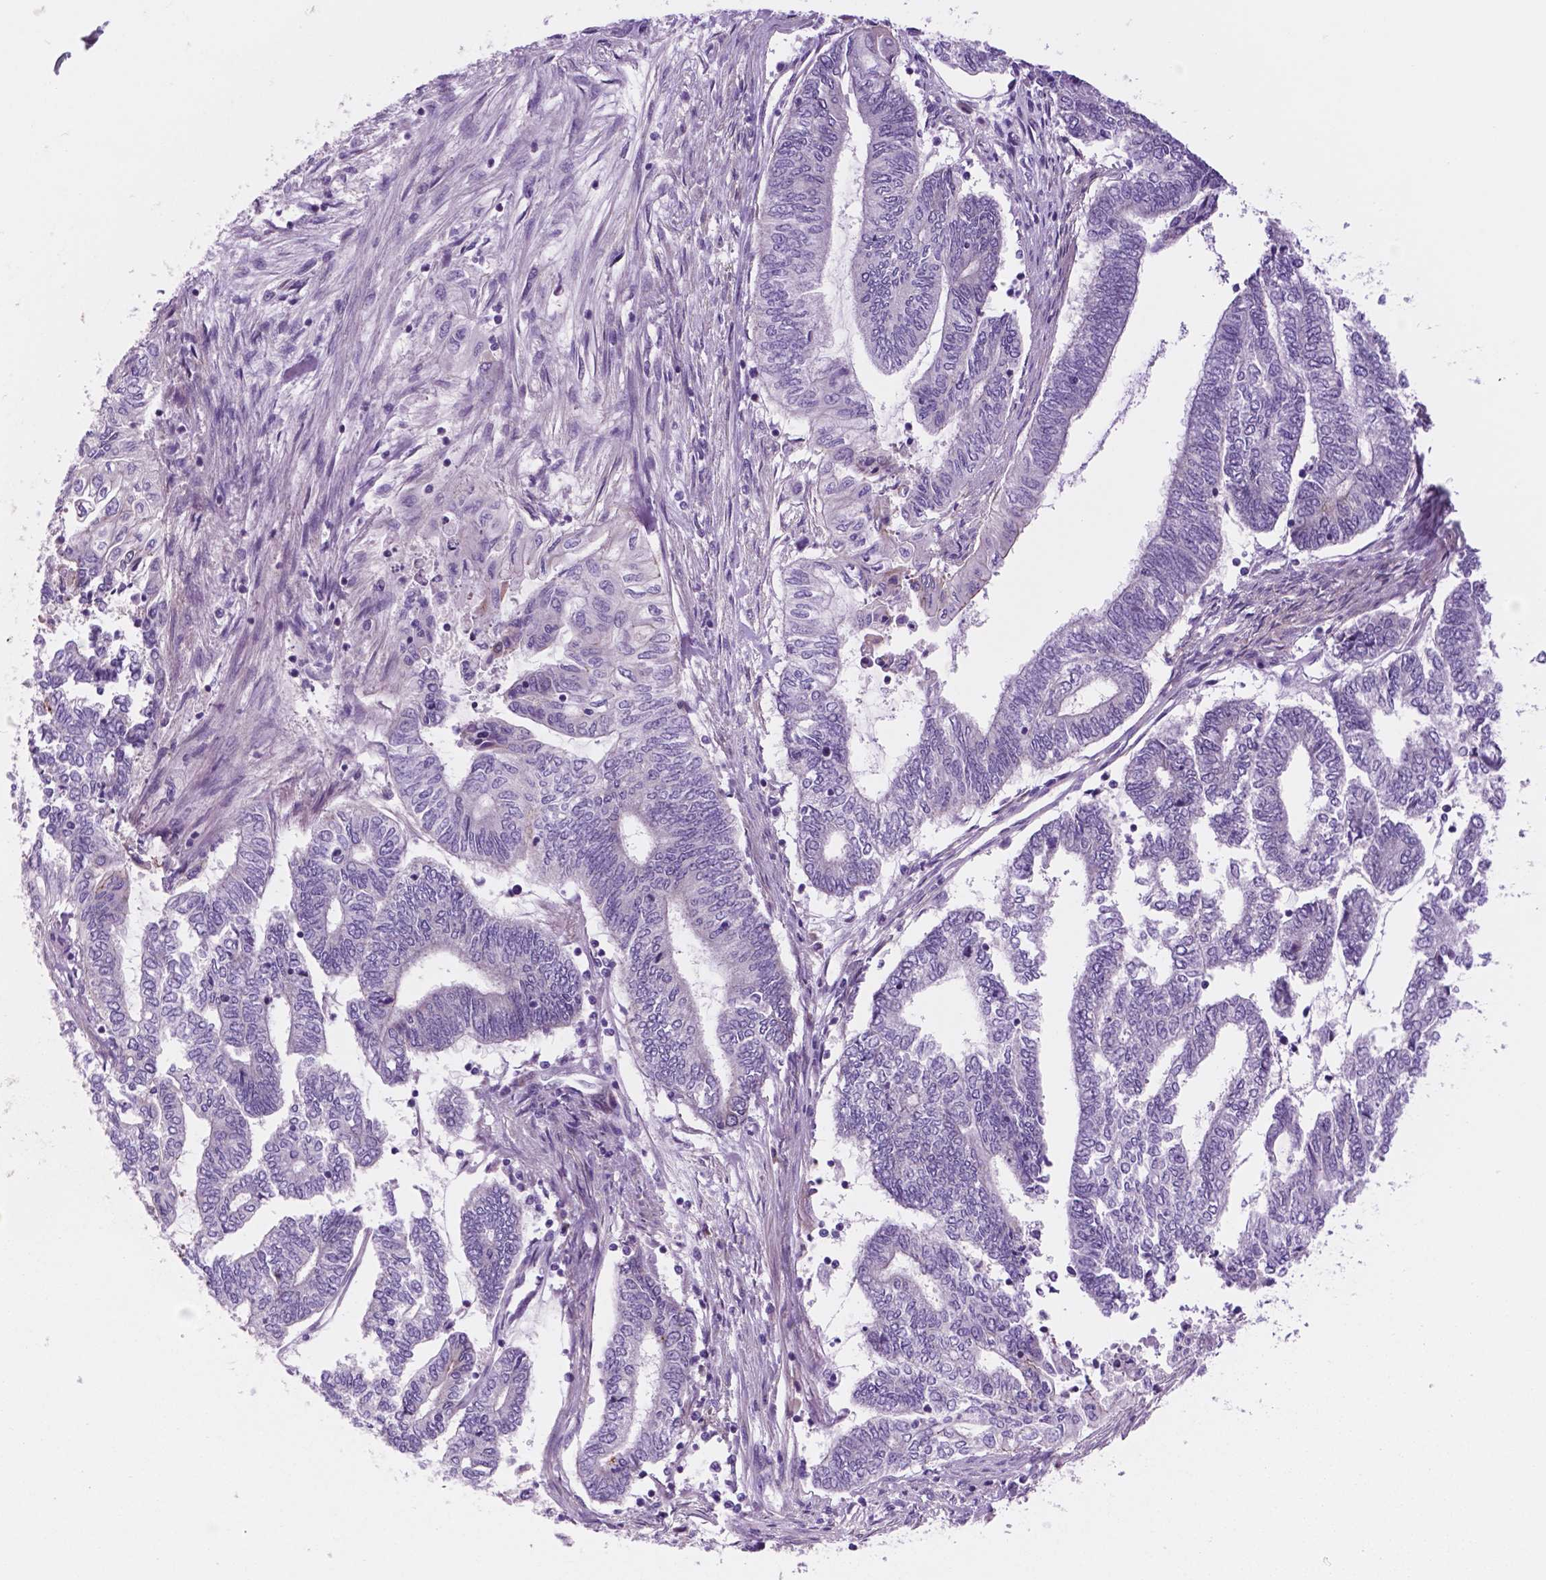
{"staining": {"intensity": "negative", "quantity": "none", "location": "none"}, "tissue": "endometrial cancer", "cell_type": "Tumor cells", "image_type": "cancer", "snomed": [{"axis": "morphology", "description": "Adenocarcinoma, NOS"}, {"axis": "topography", "description": "Uterus"}, {"axis": "topography", "description": "Endometrium"}], "caption": "This is a photomicrograph of immunohistochemistry staining of adenocarcinoma (endometrial), which shows no staining in tumor cells.", "gene": "RND3", "patient": {"sex": "female", "age": 70}}